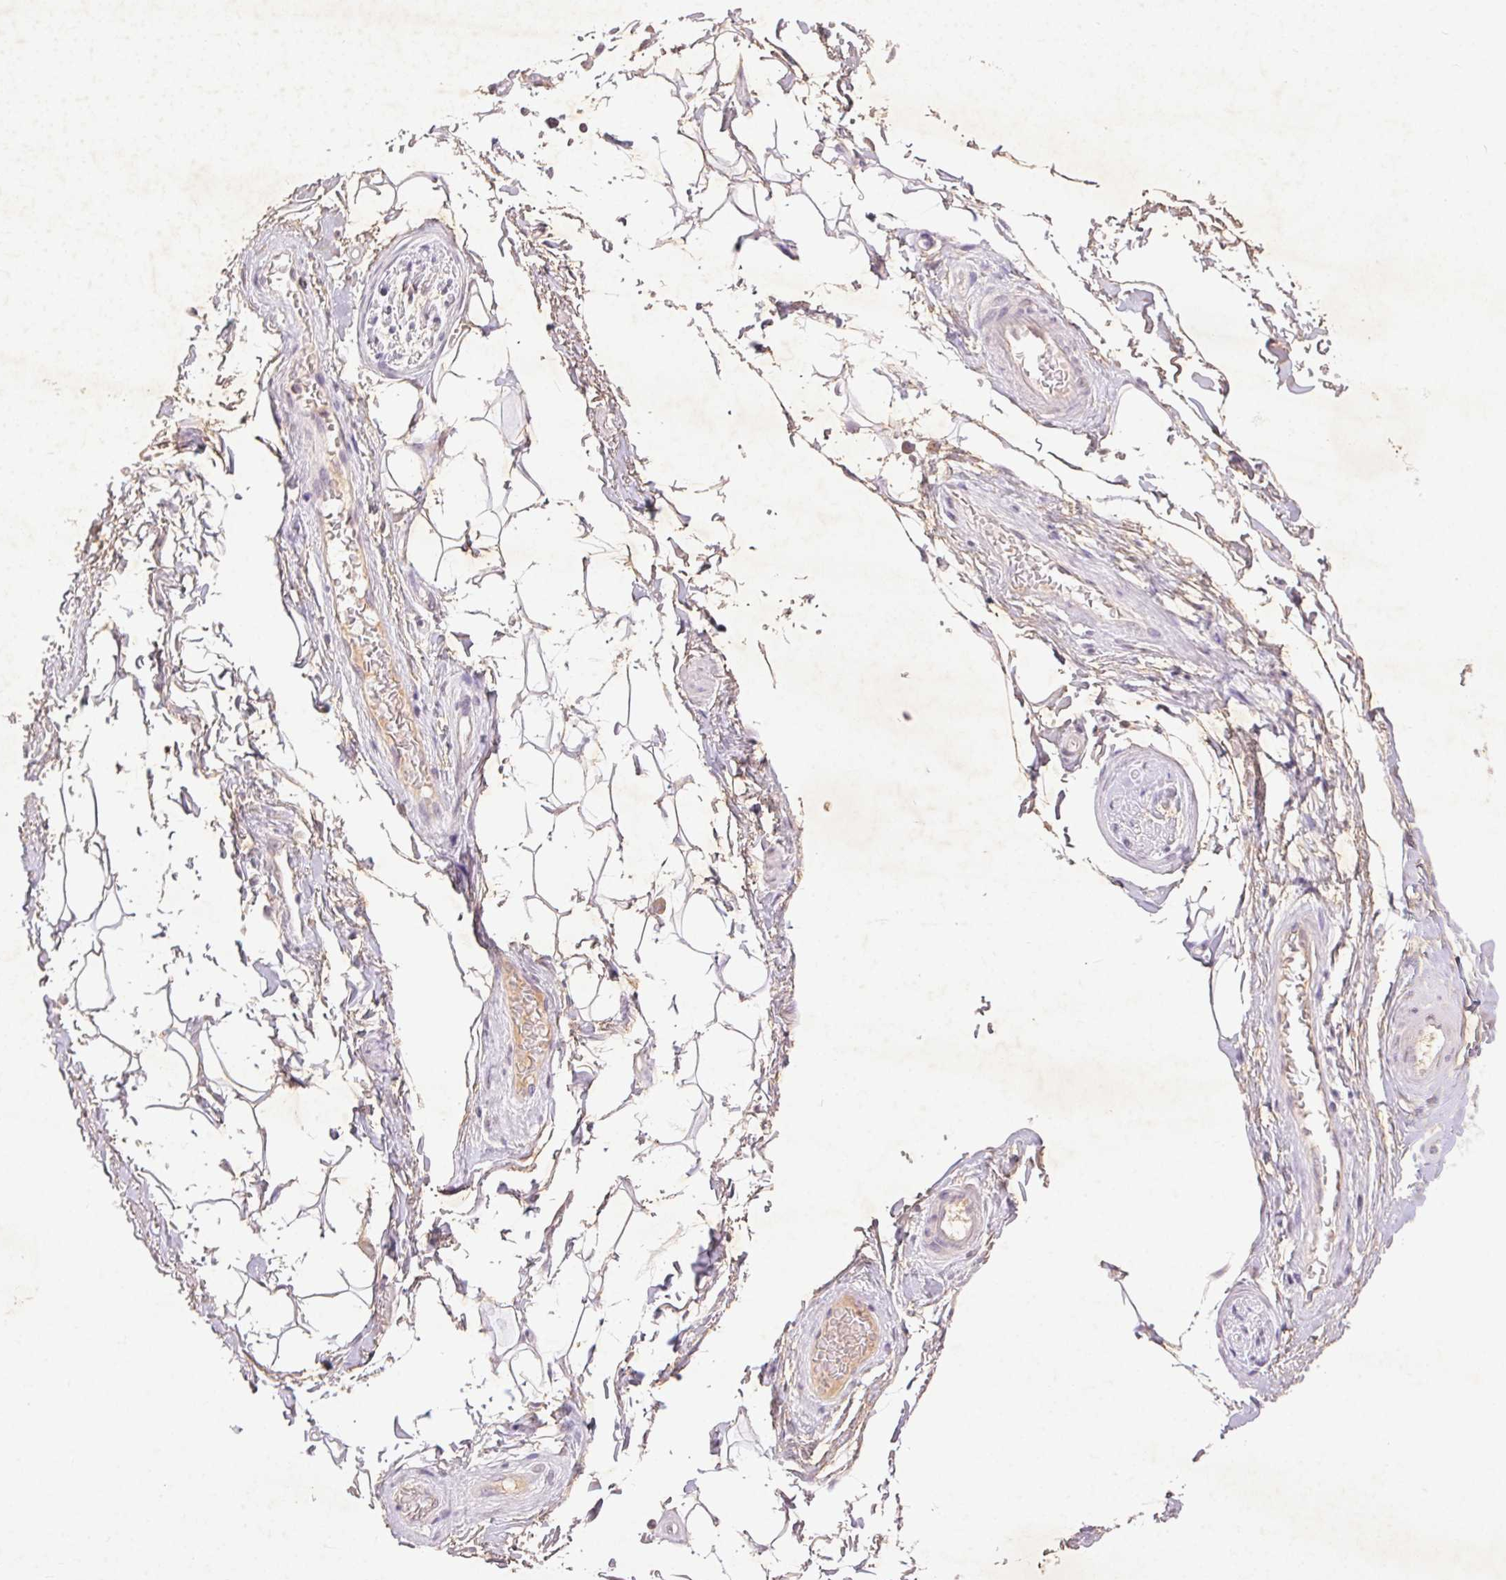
{"staining": {"intensity": "negative", "quantity": "none", "location": "none"}, "tissue": "adipose tissue", "cell_type": "Adipocytes", "image_type": "normal", "snomed": [{"axis": "morphology", "description": "Normal tissue, NOS"}, {"axis": "topography", "description": "Anal"}, {"axis": "topography", "description": "Peripheral nerve tissue"}], "caption": "Adipocytes are negative for brown protein staining in benign adipose tissue. Nuclei are stained in blue.", "gene": "FAM168B", "patient": {"sex": "male", "age": 51}}